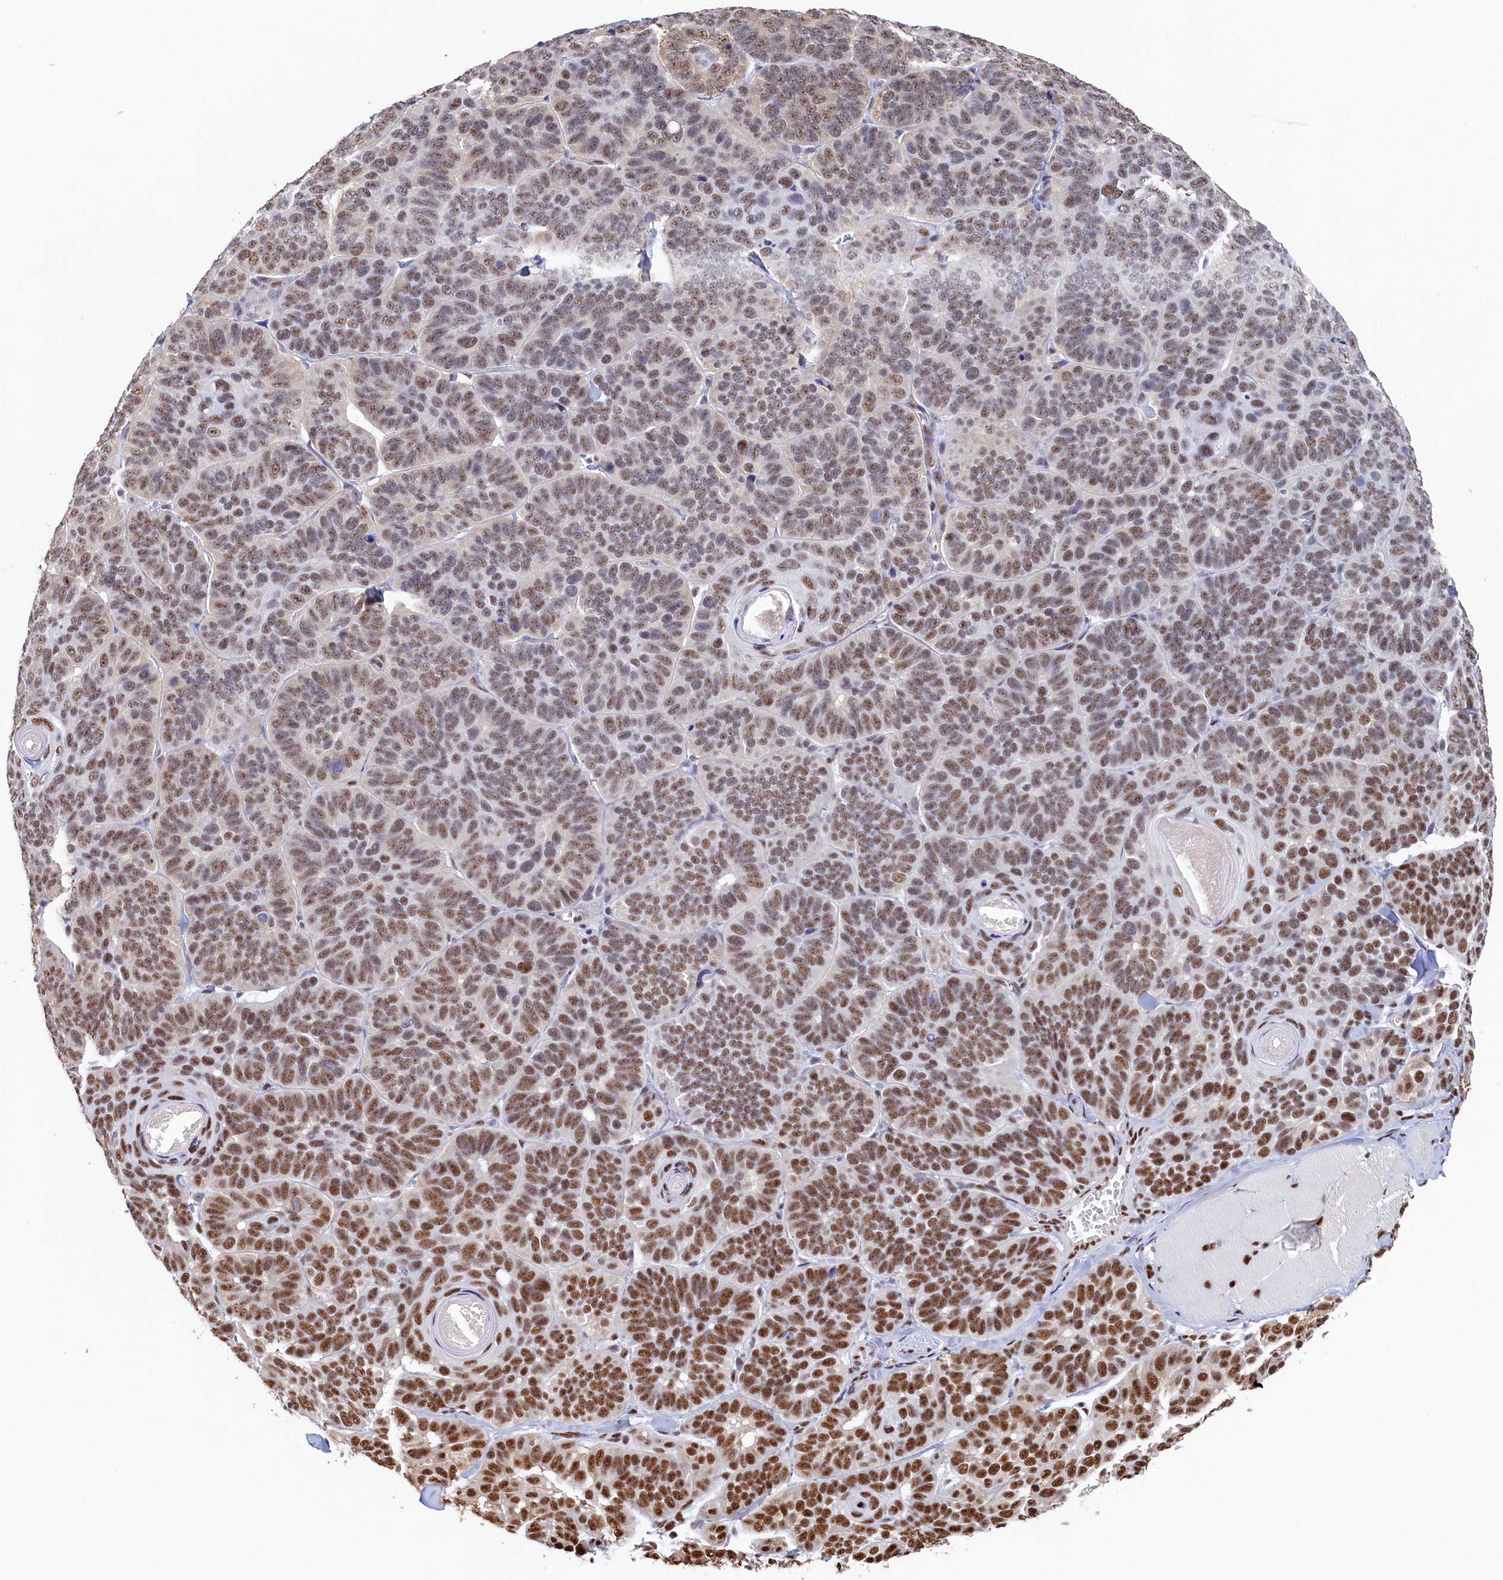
{"staining": {"intensity": "moderate", "quantity": "25%-75%", "location": "cytoplasmic/membranous,nuclear"}, "tissue": "skin cancer", "cell_type": "Tumor cells", "image_type": "cancer", "snomed": [{"axis": "morphology", "description": "Basal cell carcinoma"}, {"axis": "topography", "description": "Skin"}], "caption": "Tumor cells display moderate cytoplasmic/membranous and nuclear staining in approximately 25%-75% of cells in skin cancer (basal cell carcinoma).", "gene": "MOSPD3", "patient": {"sex": "male", "age": 62}}